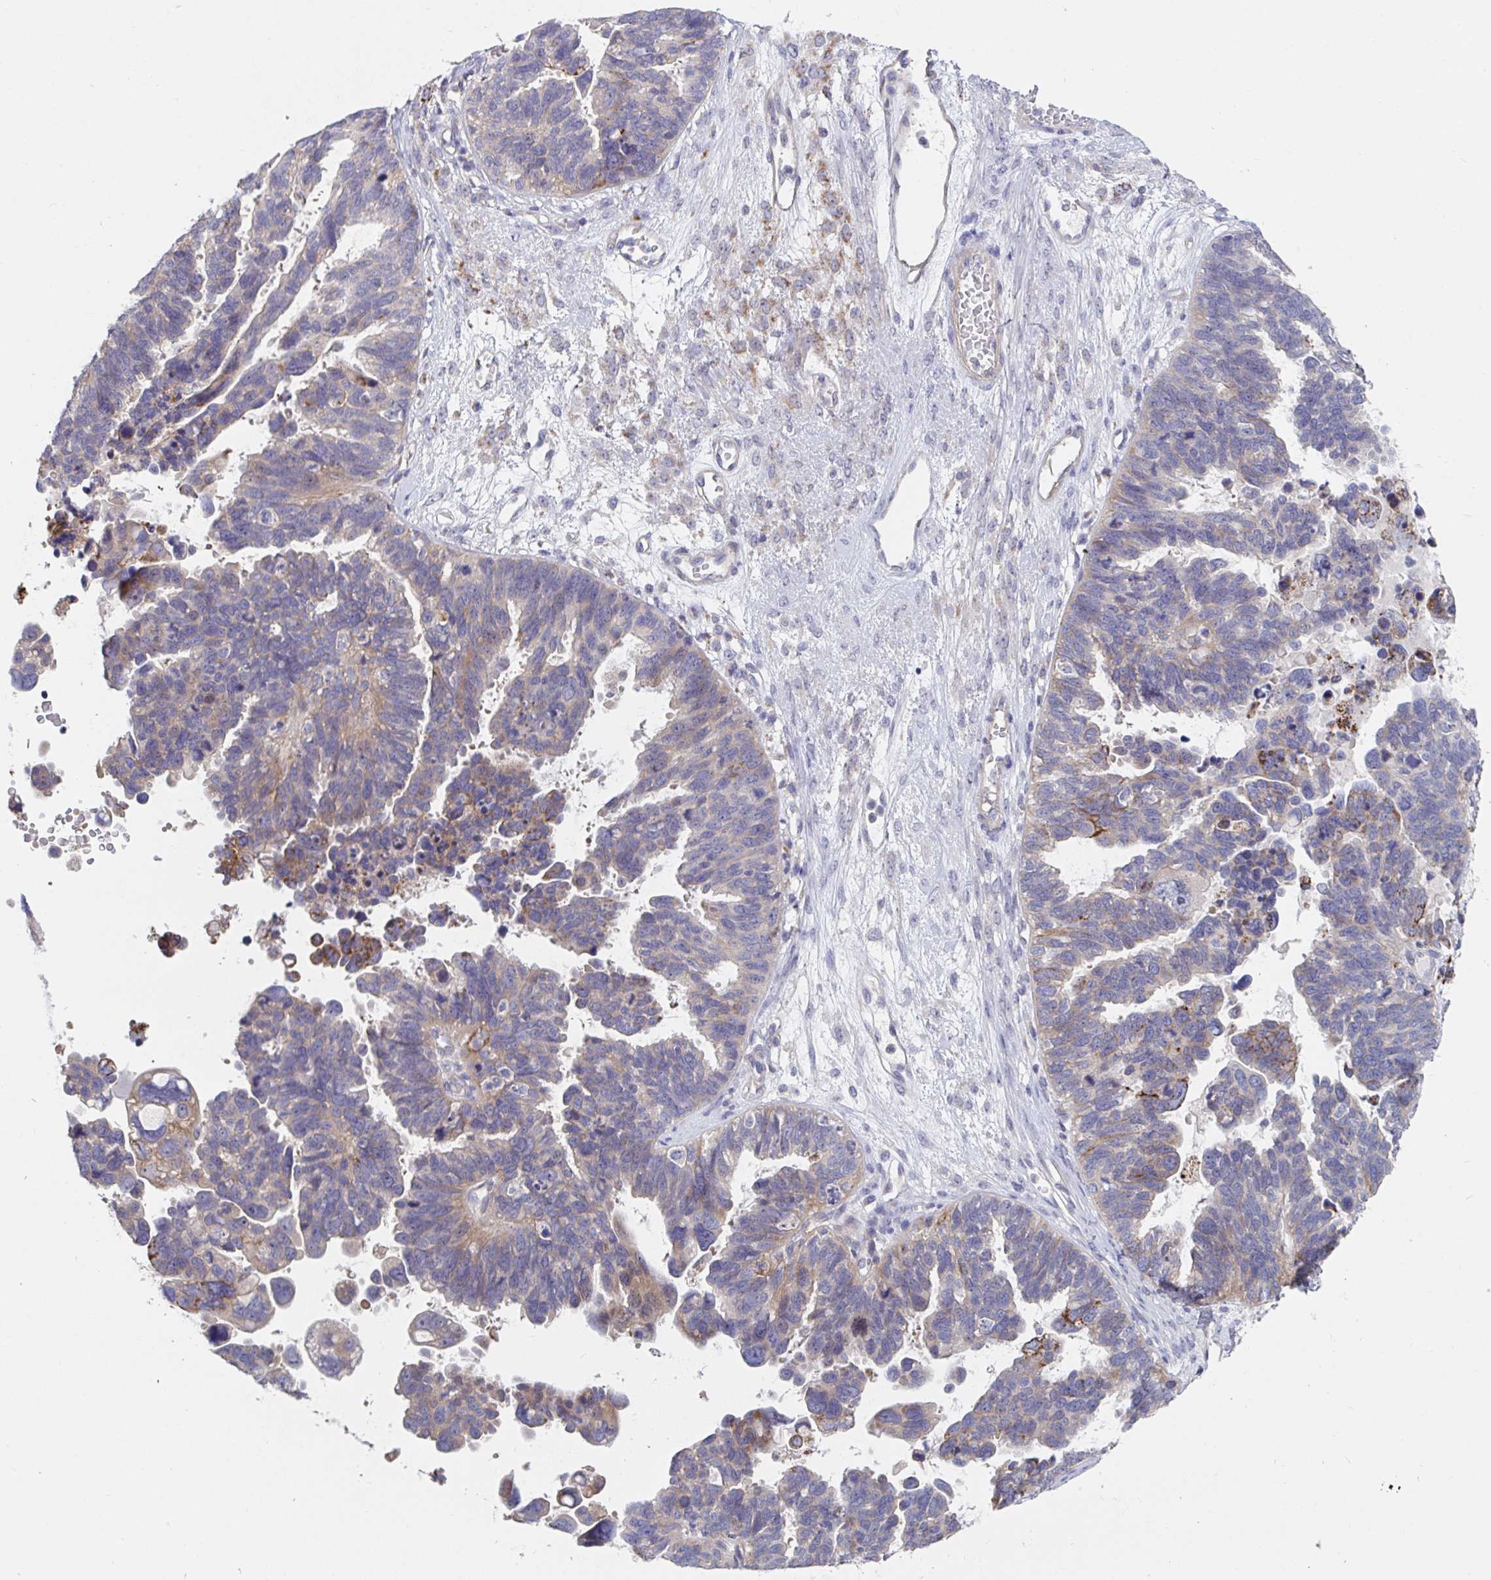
{"staining": {"intensity": "strong", "quantity": "<25%", "location": "cytoplasmic/membranous"}, "tissue": "ovarian cancer", "cell_type": "Tumor cells", "image_type": "cancer", "snomed": [{"axis": "morphology", "description": "Cystadenocarcinoma, serous, NOS"}, {"axis": "topography", "description": "Ovary"}], "caption": "IHC staining of ovarian cancer (serous cystadenocarcinoma), which displays medium levels of strong cytoplasmic/membranous positivity in about <25% of tumor cells indicating strong cytoplasmic/membranous protein staining. The staining was performed using DAB (brown) for protein detection and nuclei were counterstained in hematoxylin (blue).", "gene": "FAM156B", "patient": {"sex": "female", "age": 60}}